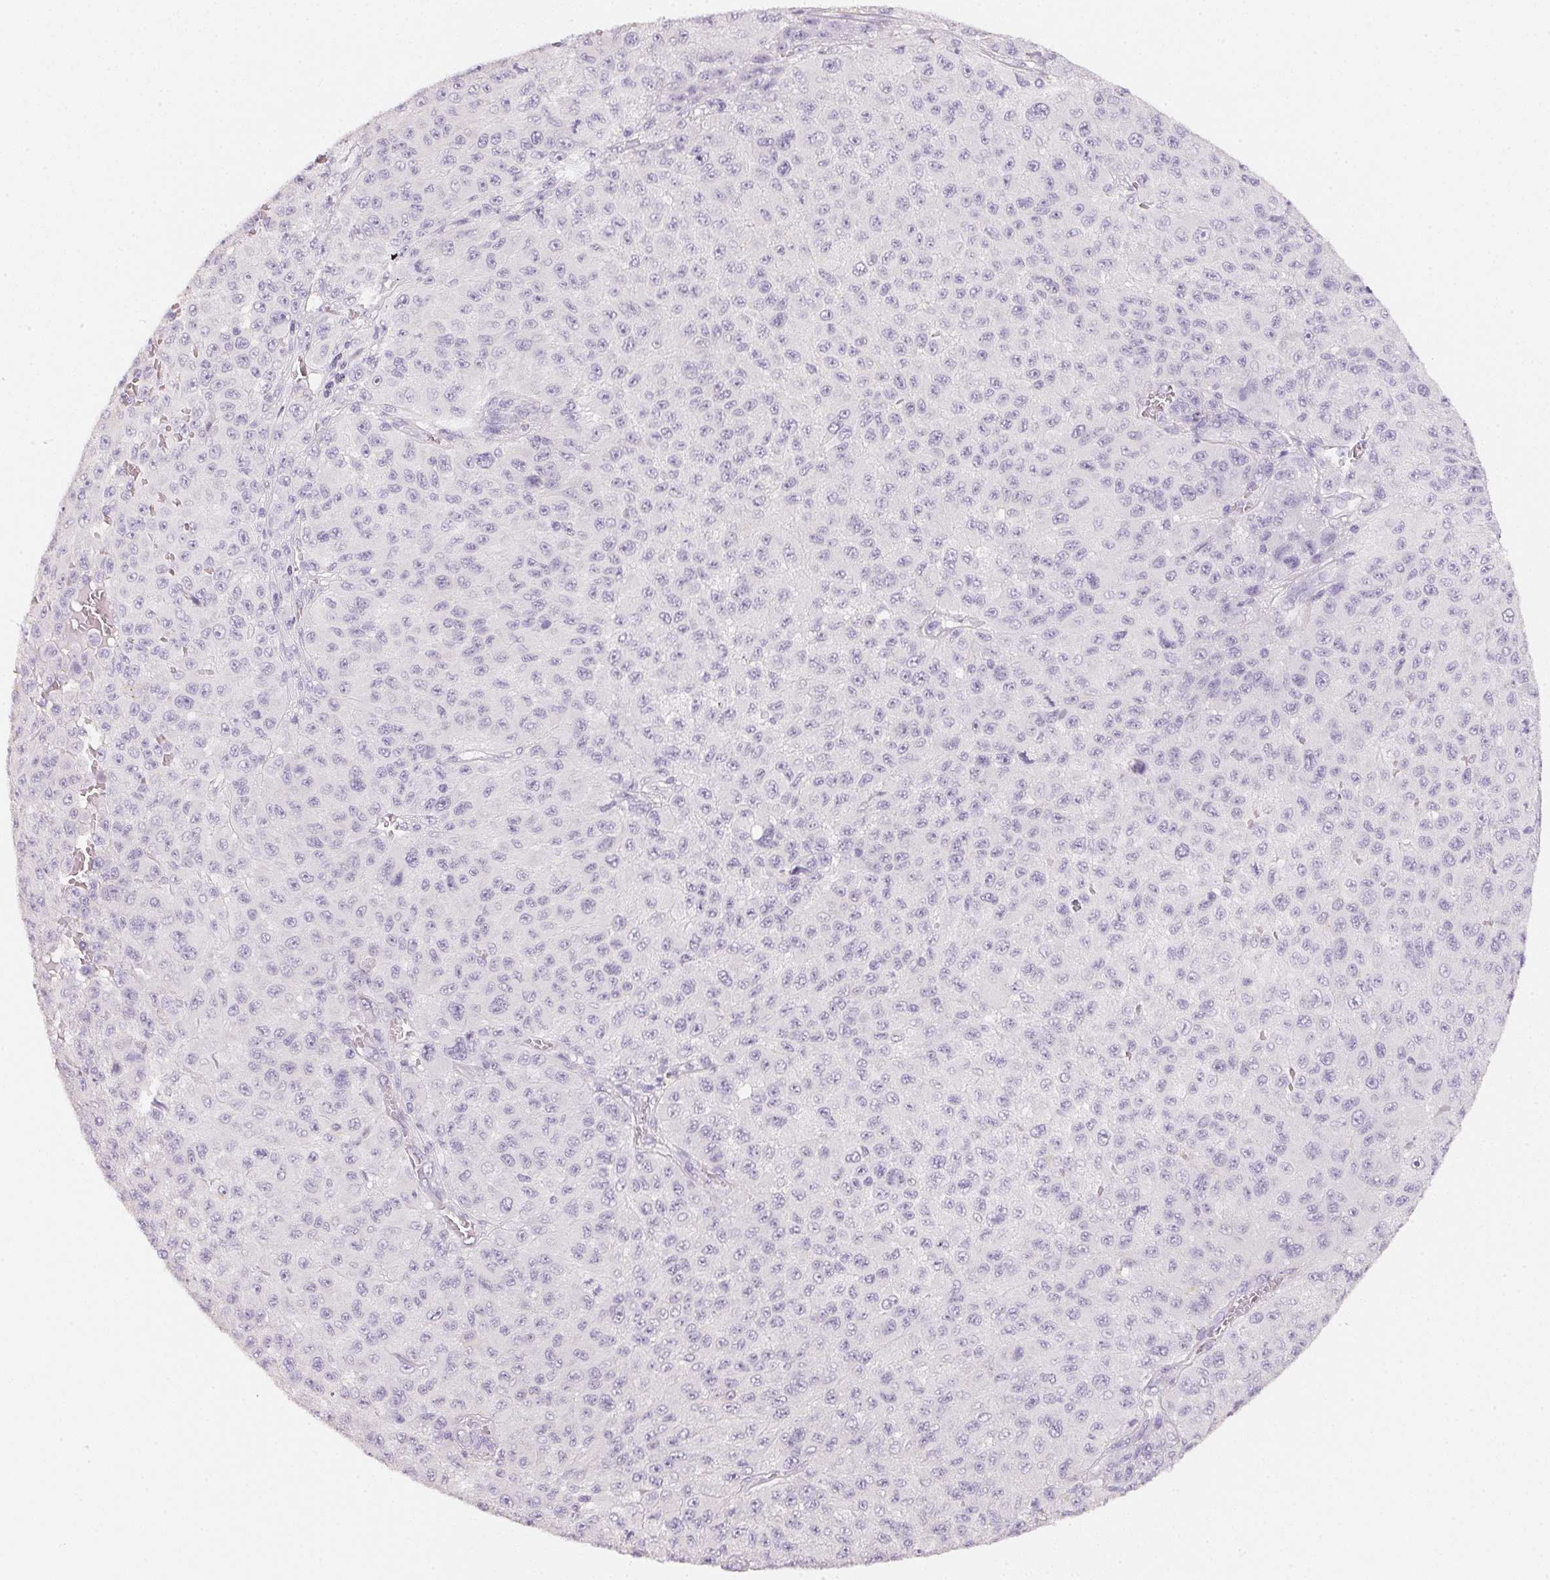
{"staining": {"intensity": "negative", "quantity": "none", "location": "none"}, "tissue": "melanoma", "cell_type": "Tumor cells", "image_type": "cancer", "snomed": [{"axis": "morphology", "description": "Malignant melanoma, NOS"}, {"axis": "topography", "description": "Skin"}], "caption": "This histopathology image is of malignant melanoma stained with immunohistochemistry (IHC) to label a protein in brown with the nuclei are counter-stained blue. There is no positivity in tumor cells. (DAB IHC, high magnification).", "gene": "ACP3", "patient": {"sex": "male", "age": 73}}